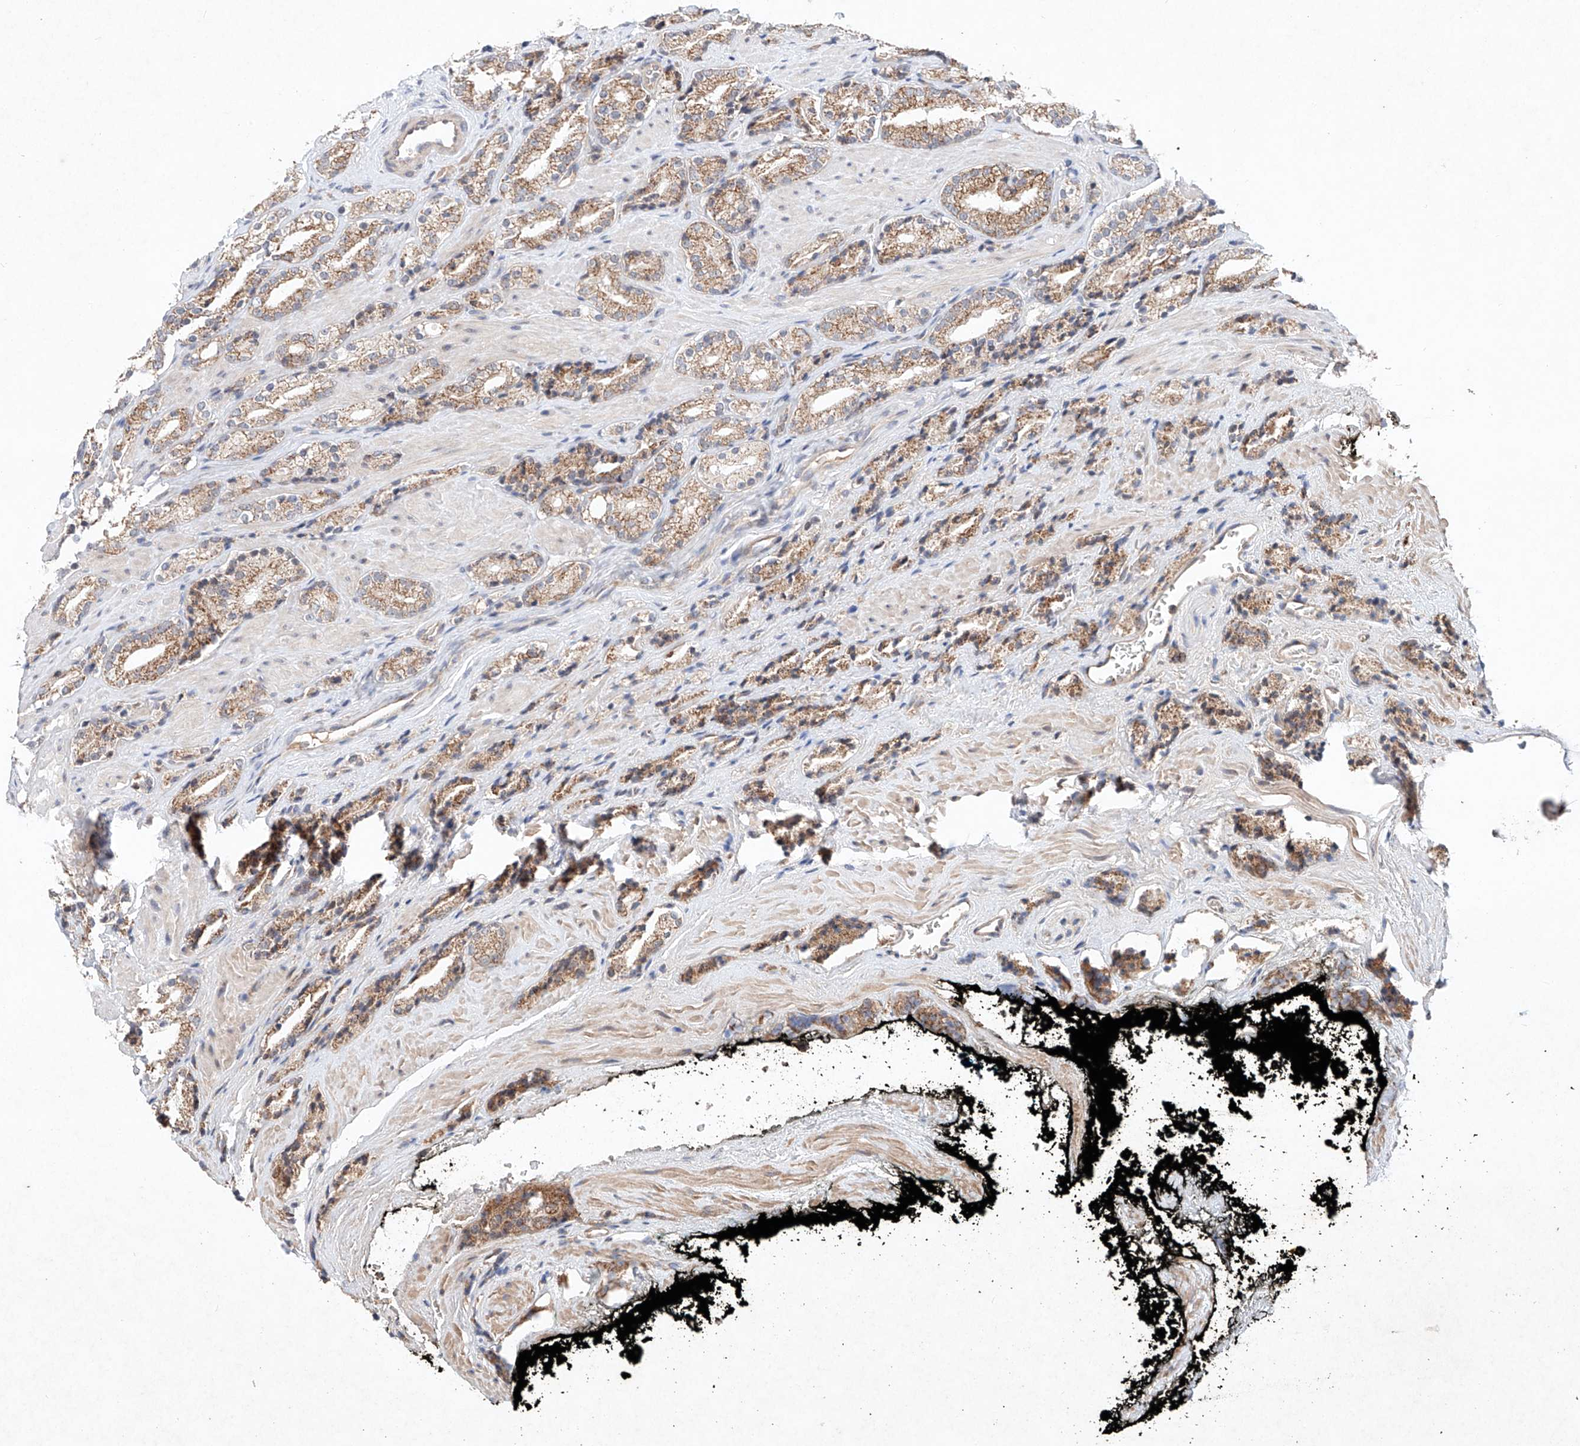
{"staining": {"intensity": "moderate", "quantity": ">75%", "location": "cytoplasmic/membranous"}, "tissue": "prostate cancer", "cell_type": "Tumor cells", "image_type": "cancer", "snomed": [{"axis": "morphology", "description": "Adenocarcinoma, High grade"}, {"axis": "topography", "description": "Prostate"}], "caption": "This is an image of immunohistochemistry (IHC) staining of adenocarcinoma (high-grade) (prostate), which shows moderate staining in the cytoplasmic/membranous of tumor cells.", "gene": "FASTK", "patient": {"sex": "male", "age": 71}}